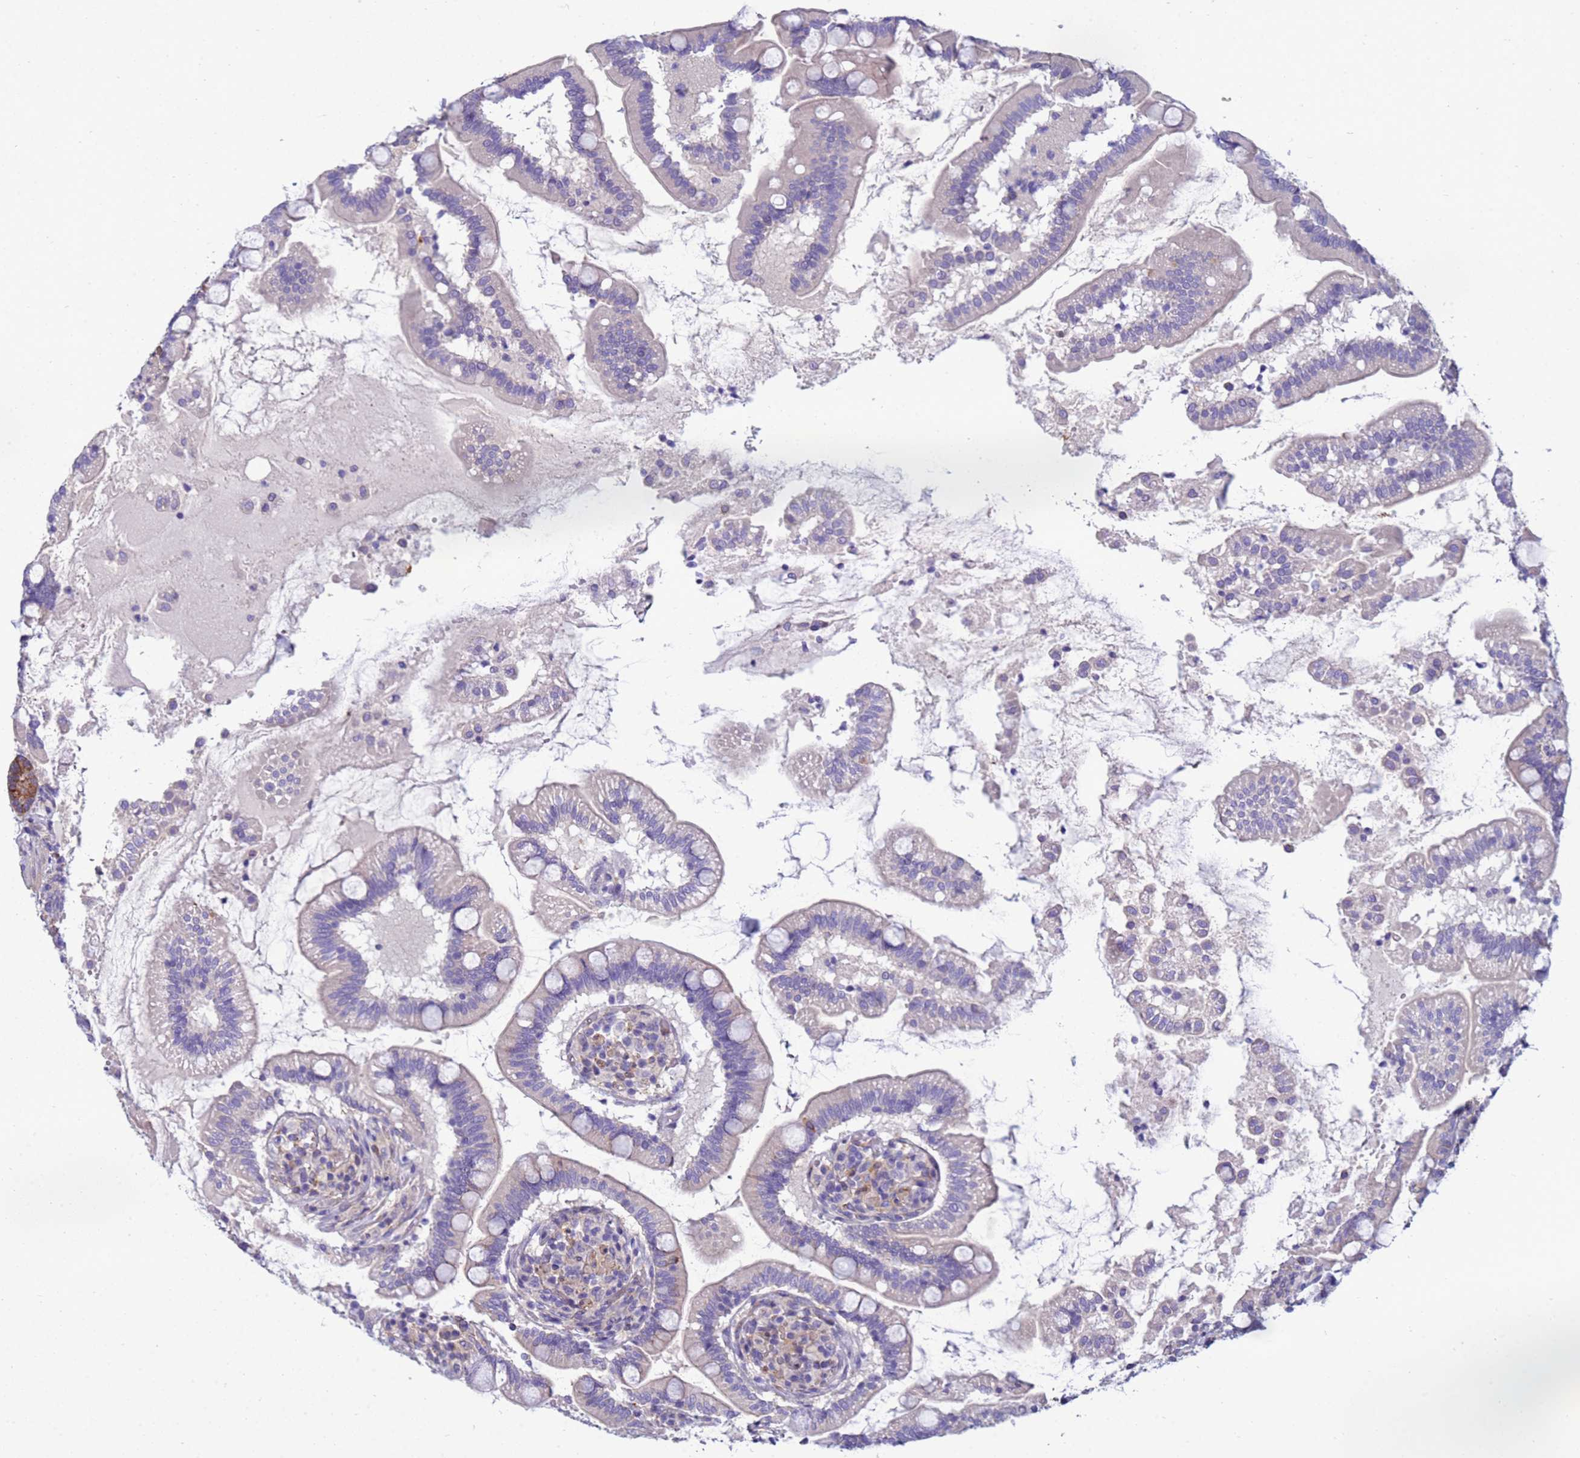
{"staining": {"intensity": "moderate", "quantity": "<25%", "location": "cytoplasmic/membranous"}, "tissue": "small intestine", "cell_type": "Glandular cells", "image_type": "normal", "snomed": [{"axis": "morphology", "description": "Normal tissue, NOS"}, {"axis": "topography", "description": "Small intestine"}], "caption": "Glandular cells exhibit low levels of moderate cytoplasmic/membranous expression in about <25% of cells in benign human small intestine. (Stains: DAB (3,3'-diaminobenzidine) in brown, nuclei in blue, Microscopy: brightfield microscopy at high magnification).", "gene": "TRPC6", "patient": {"sex": "female", "age": 64}}